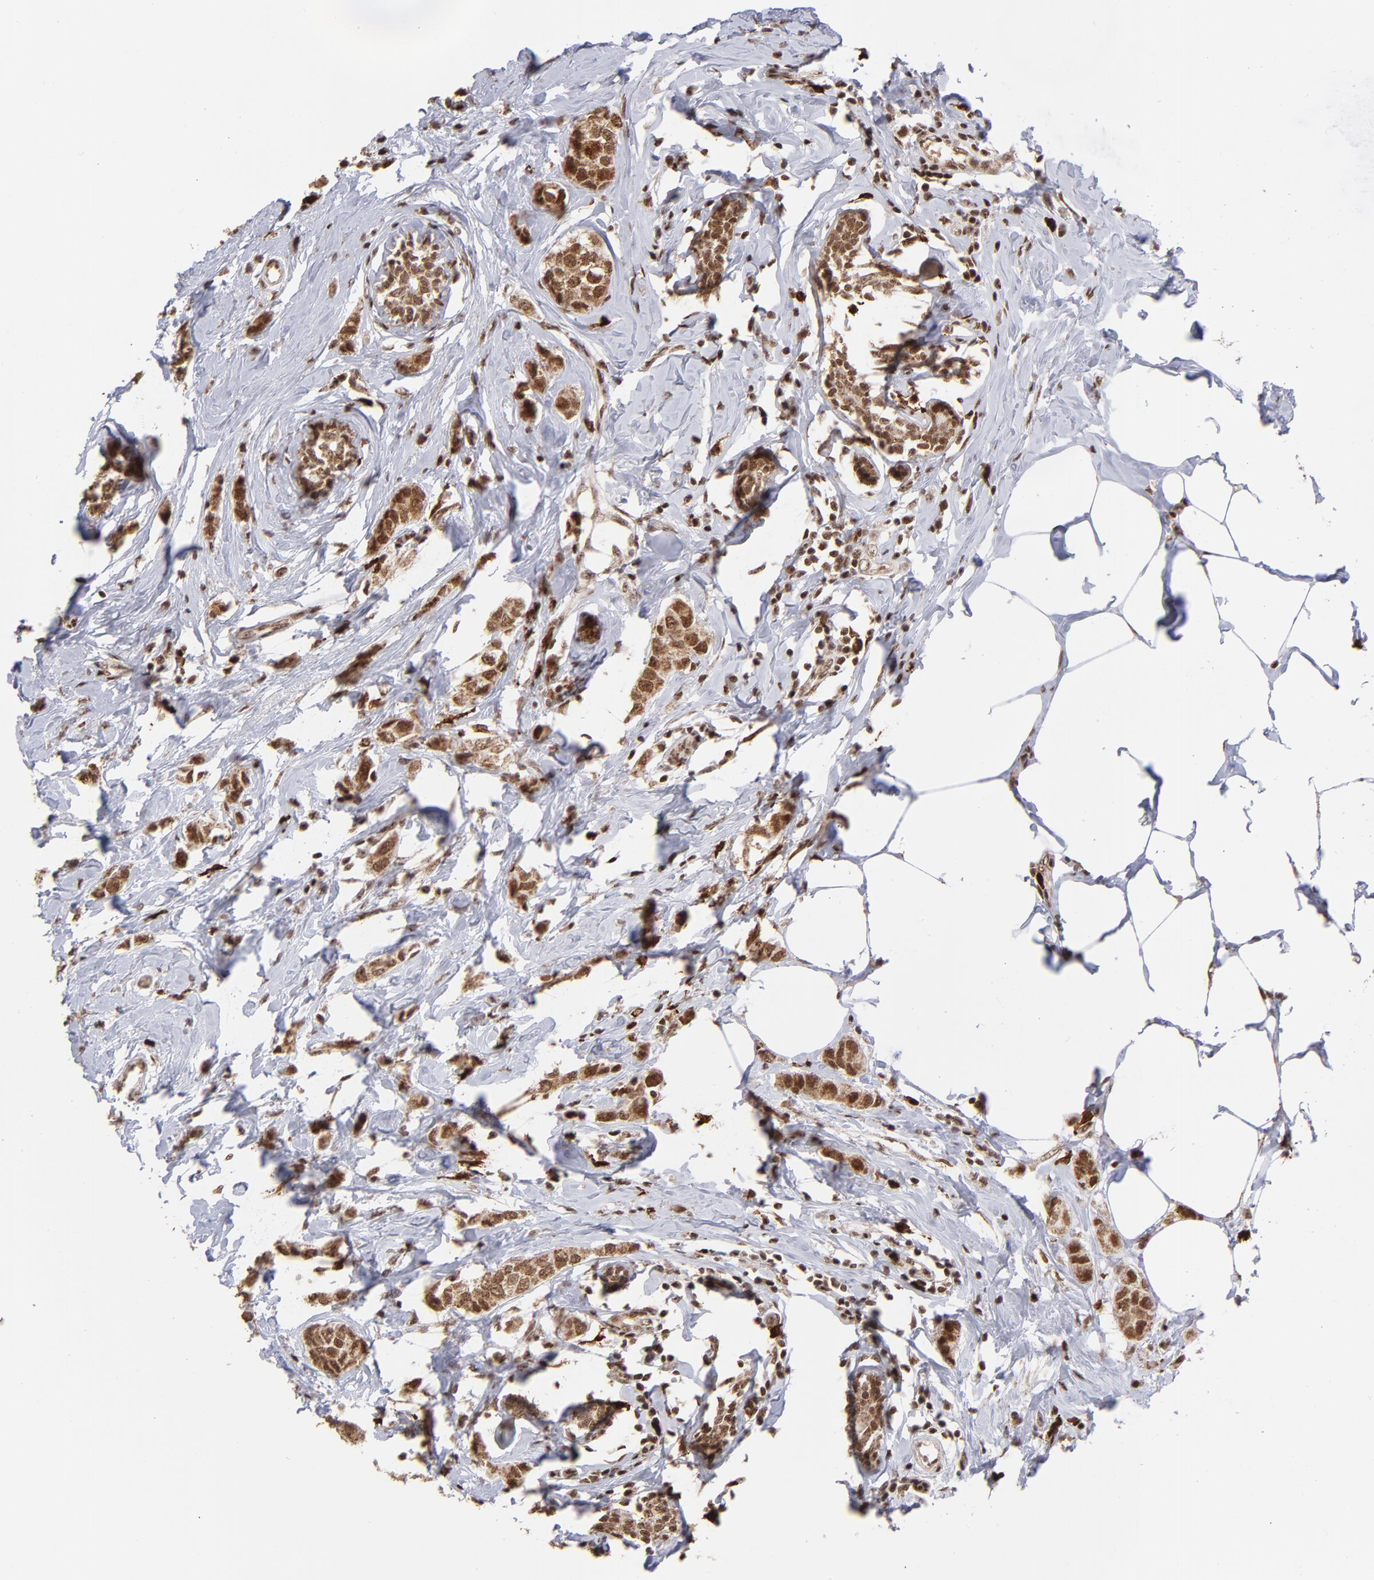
{"staining": {"intensity": "moderate", "quantity": ">75%", "location": "cytoplasmic/membranous,nuclear"}, "tissue": "breast cancer", "cell_type": "Tumor cells", "image_type": "cancer", "snomed": [{"axis": "morphology", "description": "Normal tissue, NOS"}, {"axis": "morphology", "description": "Duct carcinoma"}, {"axis": "topography", "description": "Breast"}], "caption": "Protein expression analysis of human breast cancer (invasive ductal carcinoma) reveals moderate cytoplasmic/membranous and nuclear expression in approximately >75% of tumor cells.", "gene": "ZFX", "patient": {"sex": "female", "age": 50}}